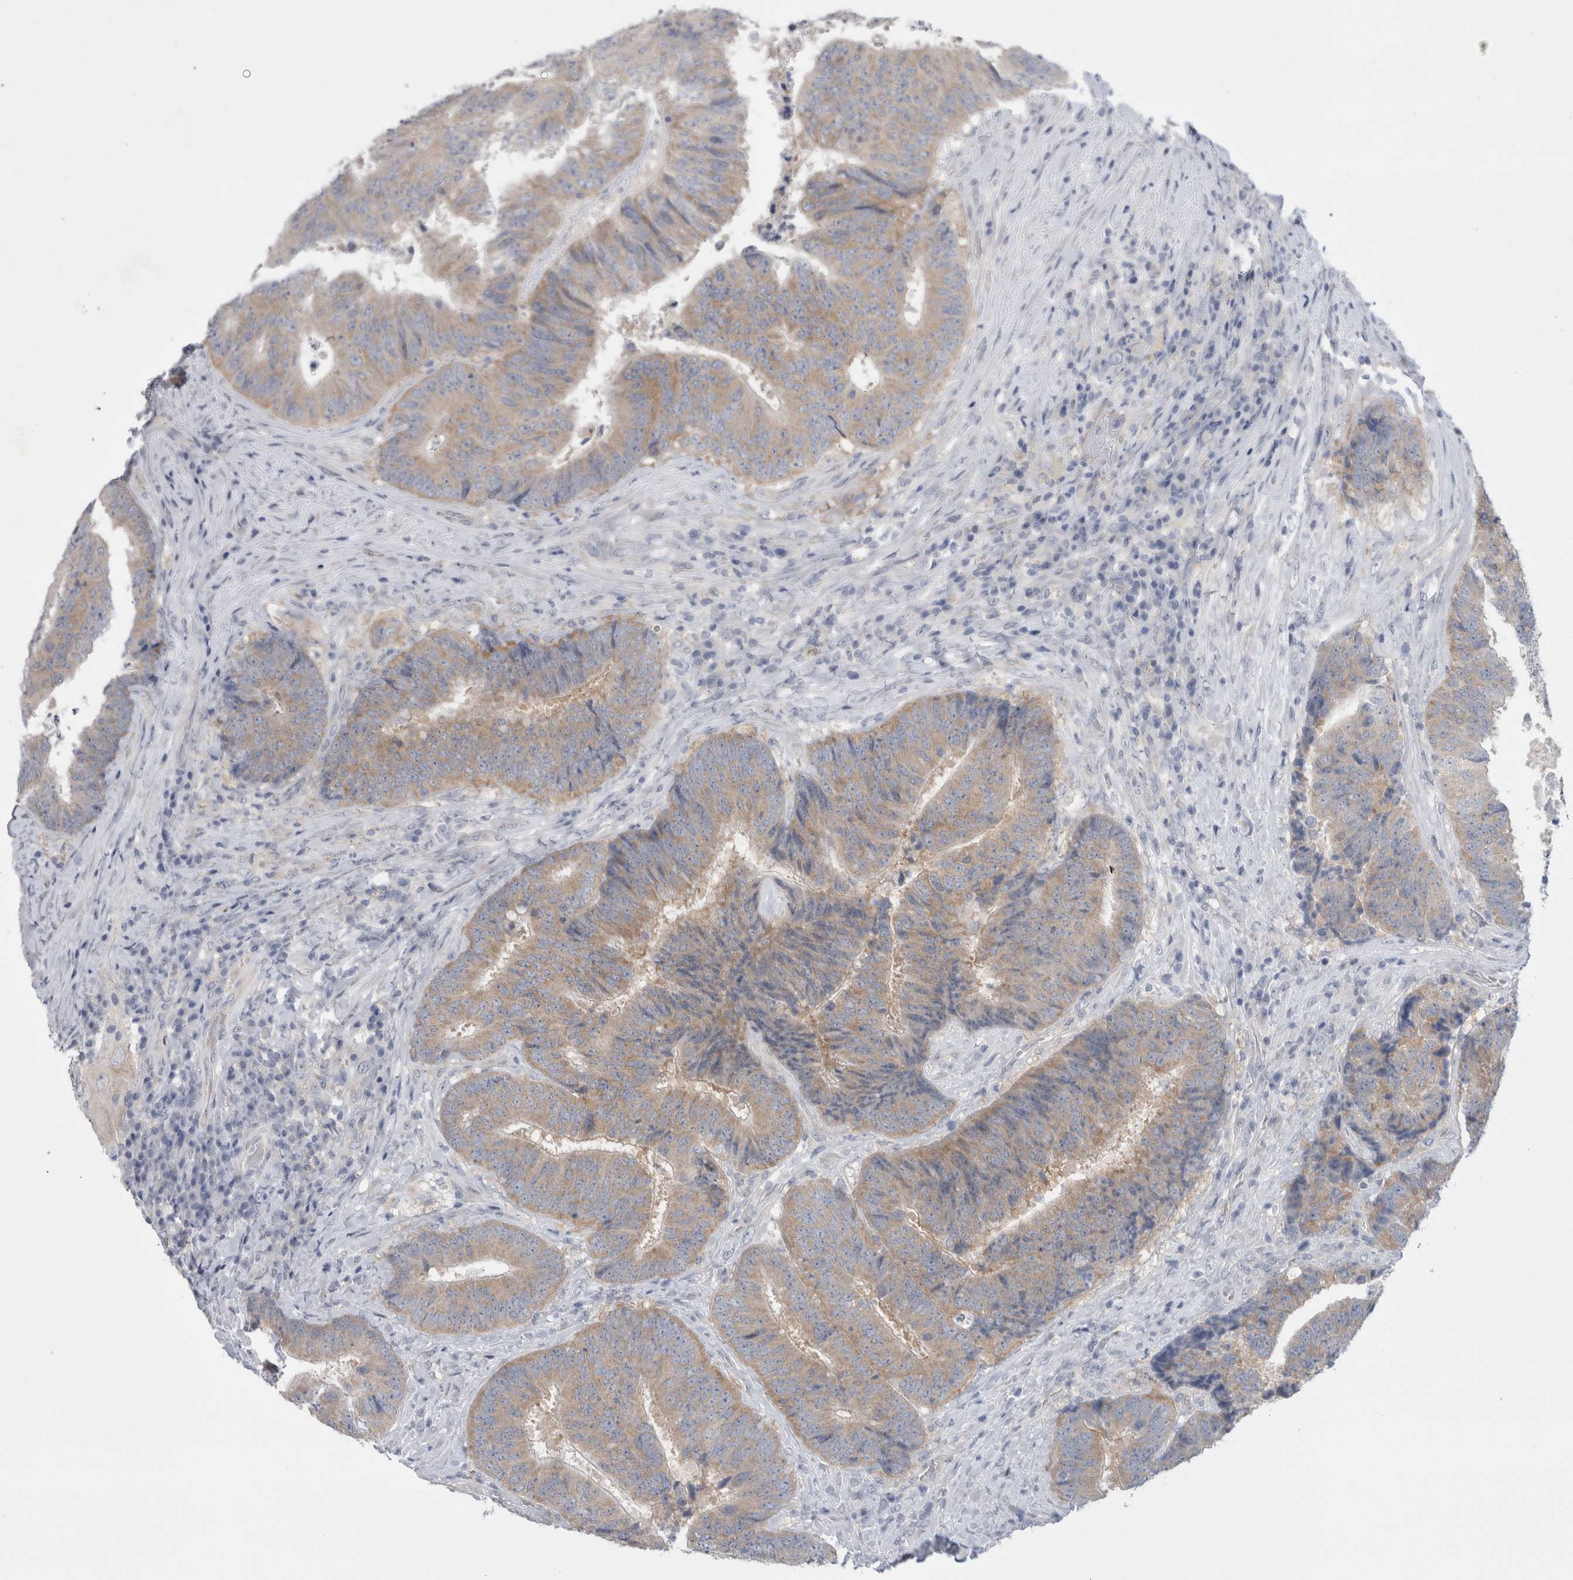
{"staining": {"intensity": "weak", "quantity": ">75%", "location": "cytoplasmic/membranous"}, "tissue": "colorectal cancer", "cell_type": "Tumor cells", "image_type": "cancer", "snomed": [{"axis": "morphology", "description": "Adenocarcinoma, NOS"}, {"axis": "topography", "description": "Rectum"}], "caption": "Colorectal cancer stained with a protein marker displays weak staining in tumor cells.", "gene": "WIPF2", "patient": {"sex": "male", "age": 72}}